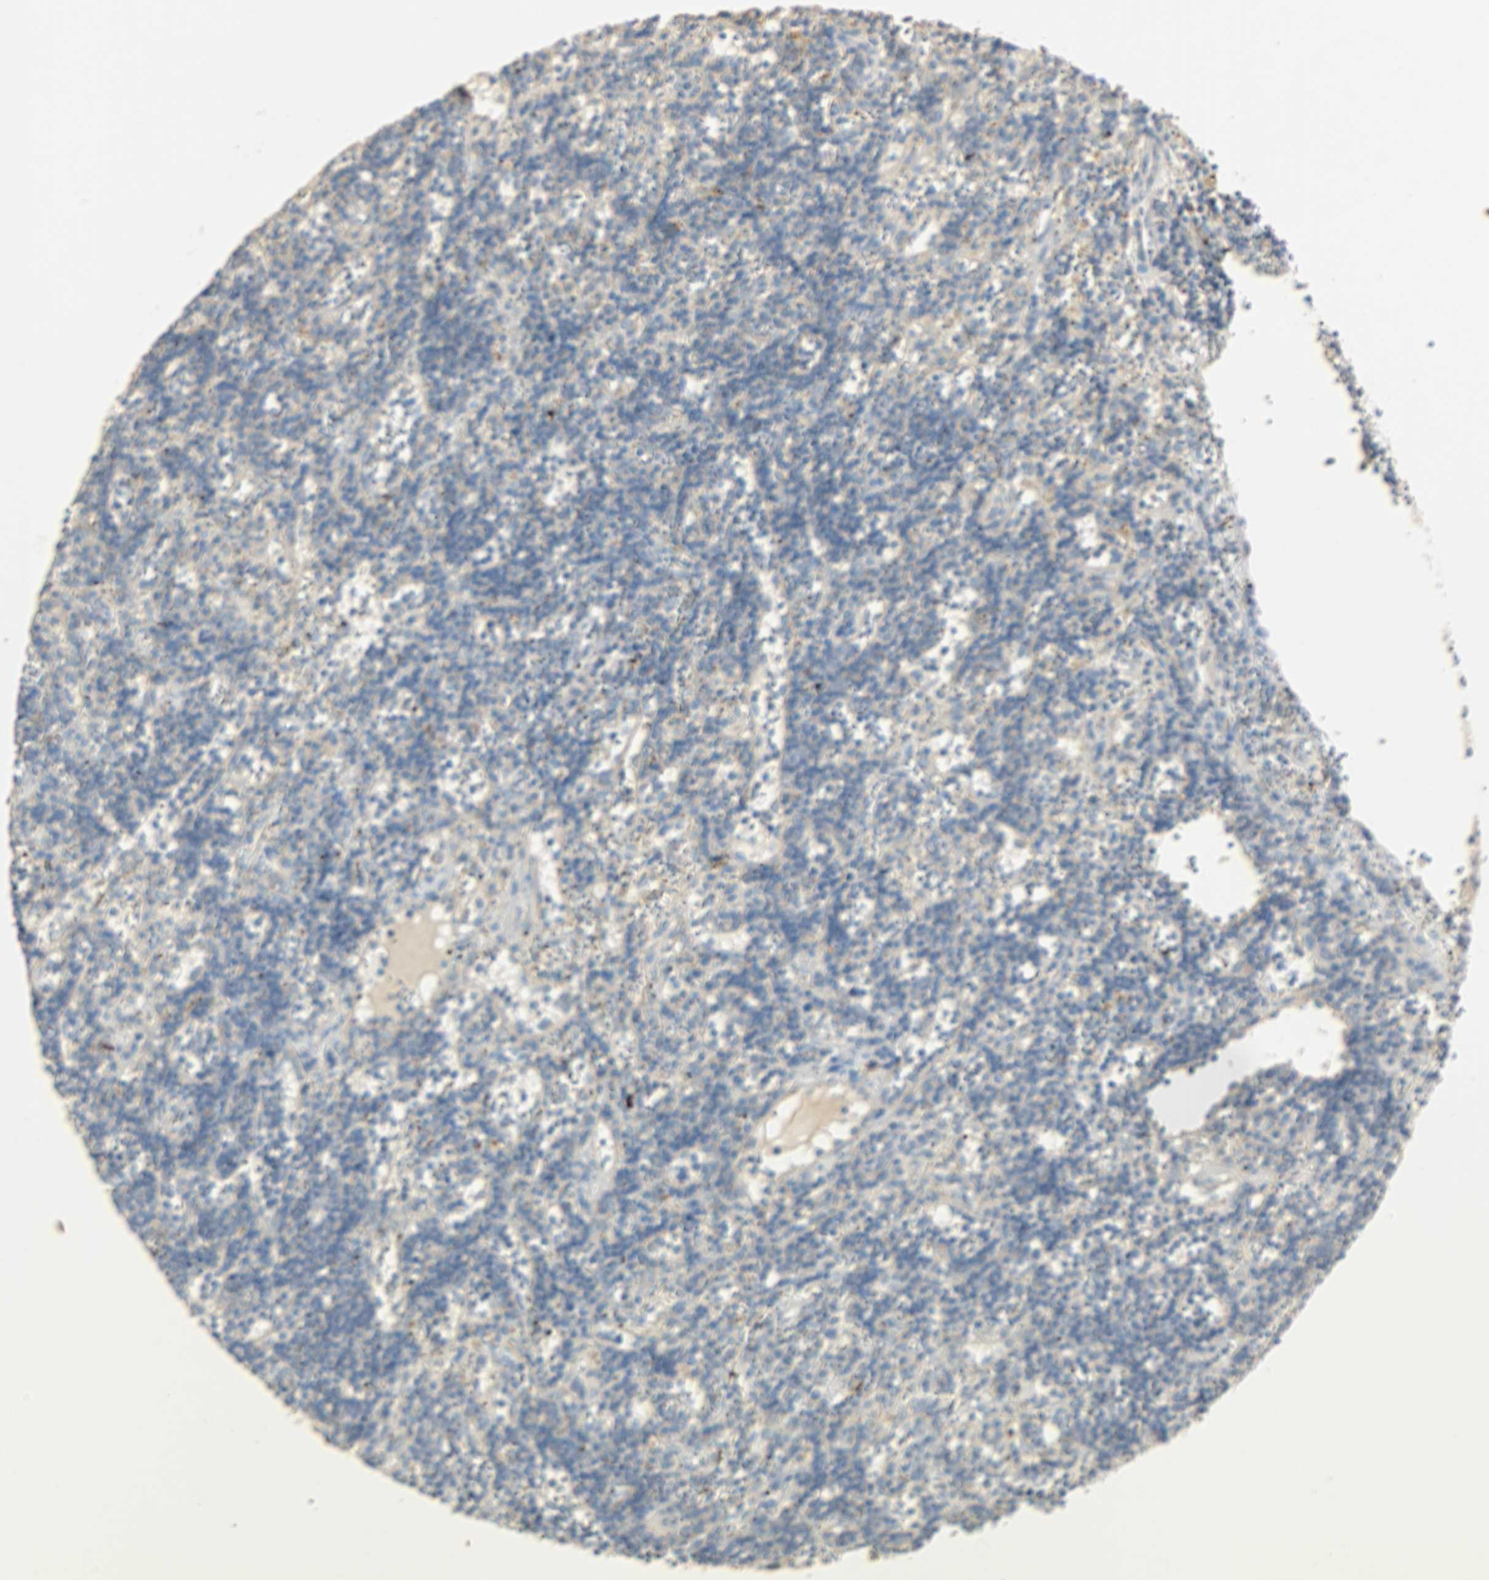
{"staining": {"intensity": "weak", "quantity": "<25%", "location": "cytoplasmic/membranous"}, "tissue": "lymphoma", "cell_type": "Tumor cells", "image_type": "cancer", "snomed": [{"axis": "morphology", "description": "Malignant lymphoma, non-Hodgkin's type, Low grade"}, {"axis": "topography", "description": "Spleen"}], "caption": "The micrograph shows no staining of tumor cells in lymphoma.", "gene": "NNT", "patient": {"sex": "male", "age": 60}}